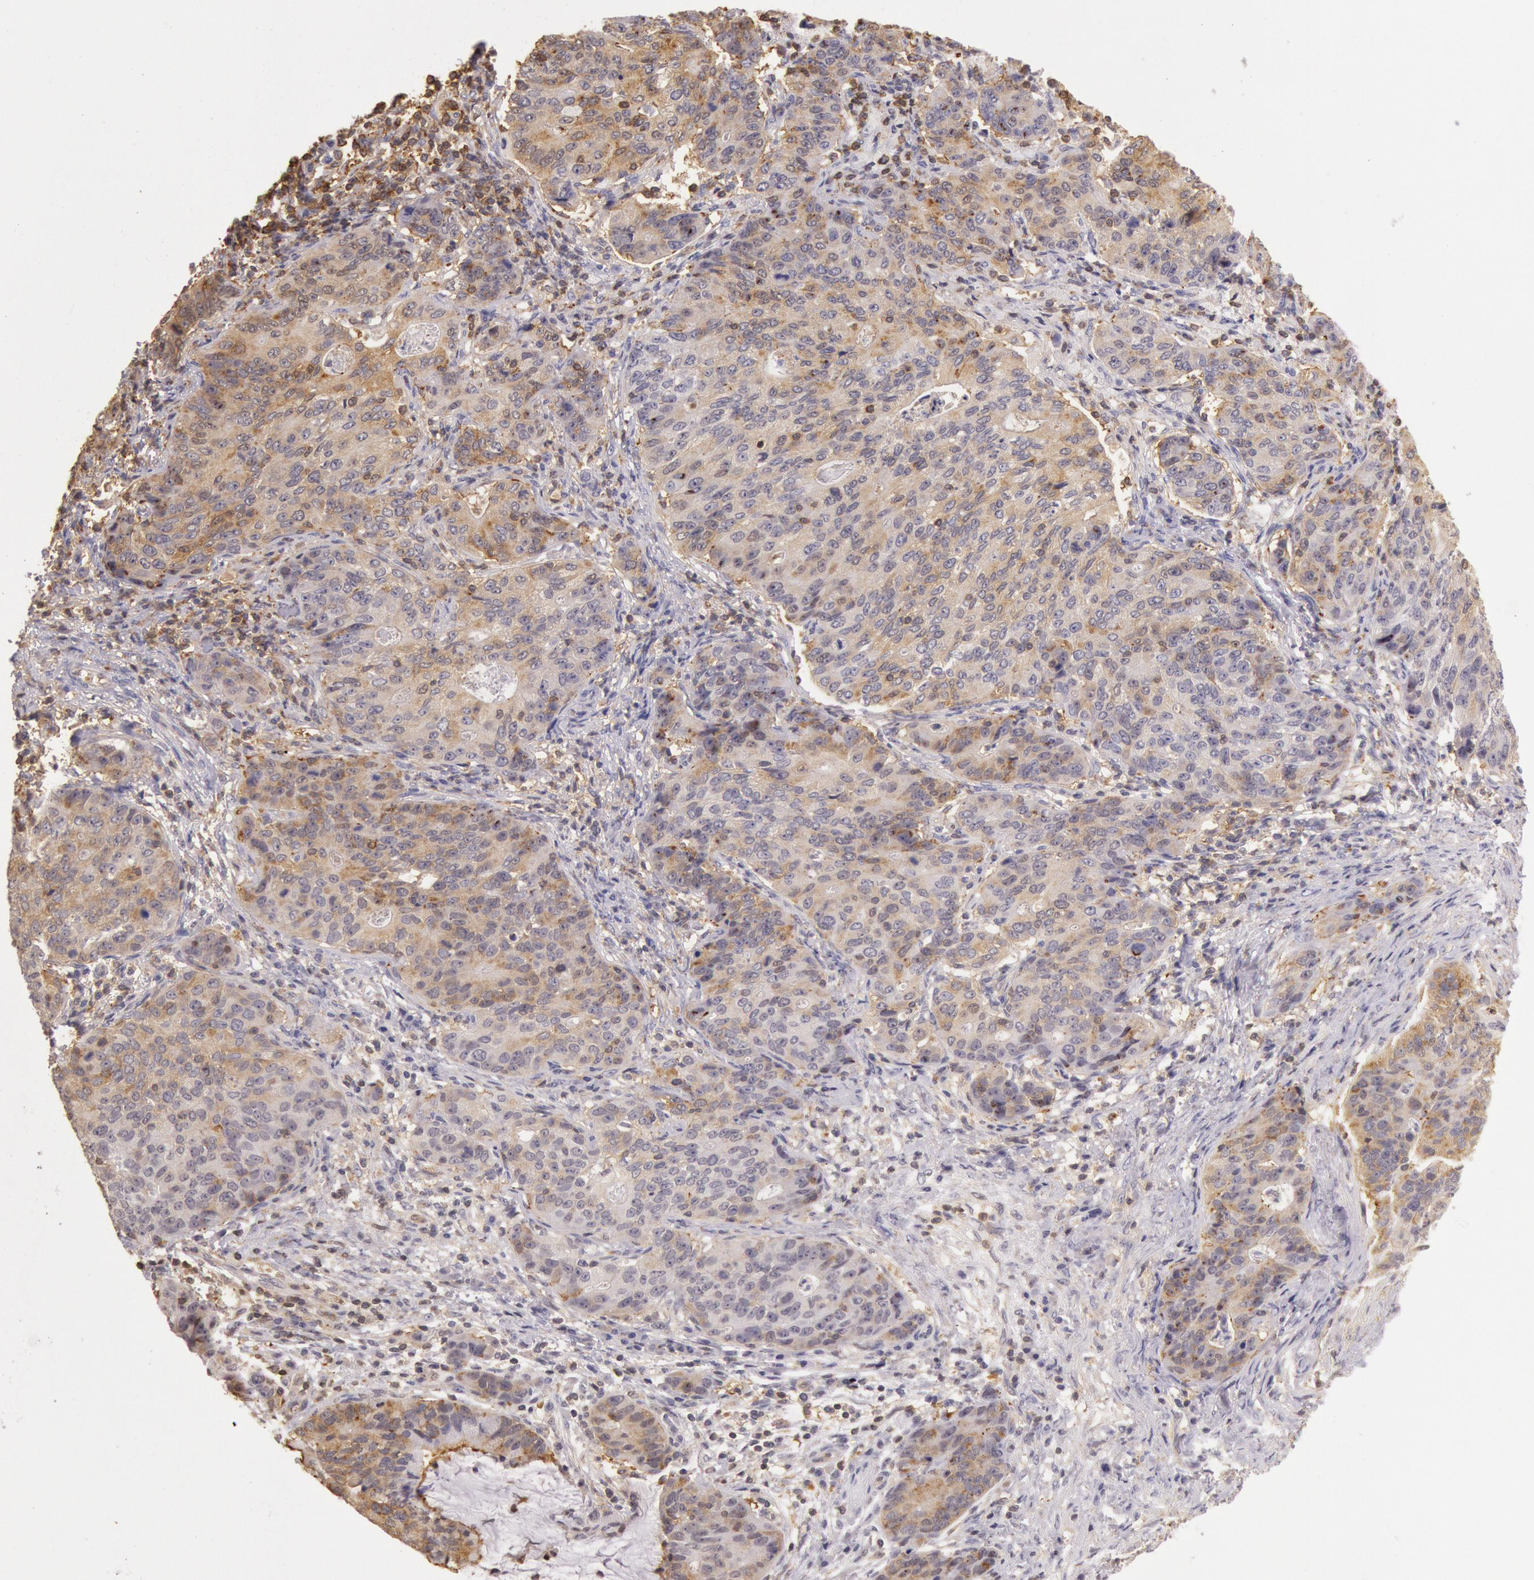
{"staining": {"intensity": "moderate", "quantity": ">75%", "location": "cytoplasmic/membranous,nuclear"}, "tissue": "stomach cancer", "cell_type": "Tumor cells", "image_type": "cancer", "snomed": [{"axis": "morphology", "description": "Adenocarcinoma, NOS"}, {"axis": "topography", "description": "Esophagus"}, {"axis": "topography", "description": "Stomach"}], "caption": "Immunohistochemistry (IHC) (DAB (3,3'-diaminobenzidine)) staining of human stomach adenocarcinoma reveals moderate cytoplasmic/membranous and nuclear protein positivity in approximately >75% of tumor cells. (brown staining indicates protein expression, while blue staining denotes nuclei).", "gene": "HIF1A", "patient": {"sex": "male", "age": 74}}